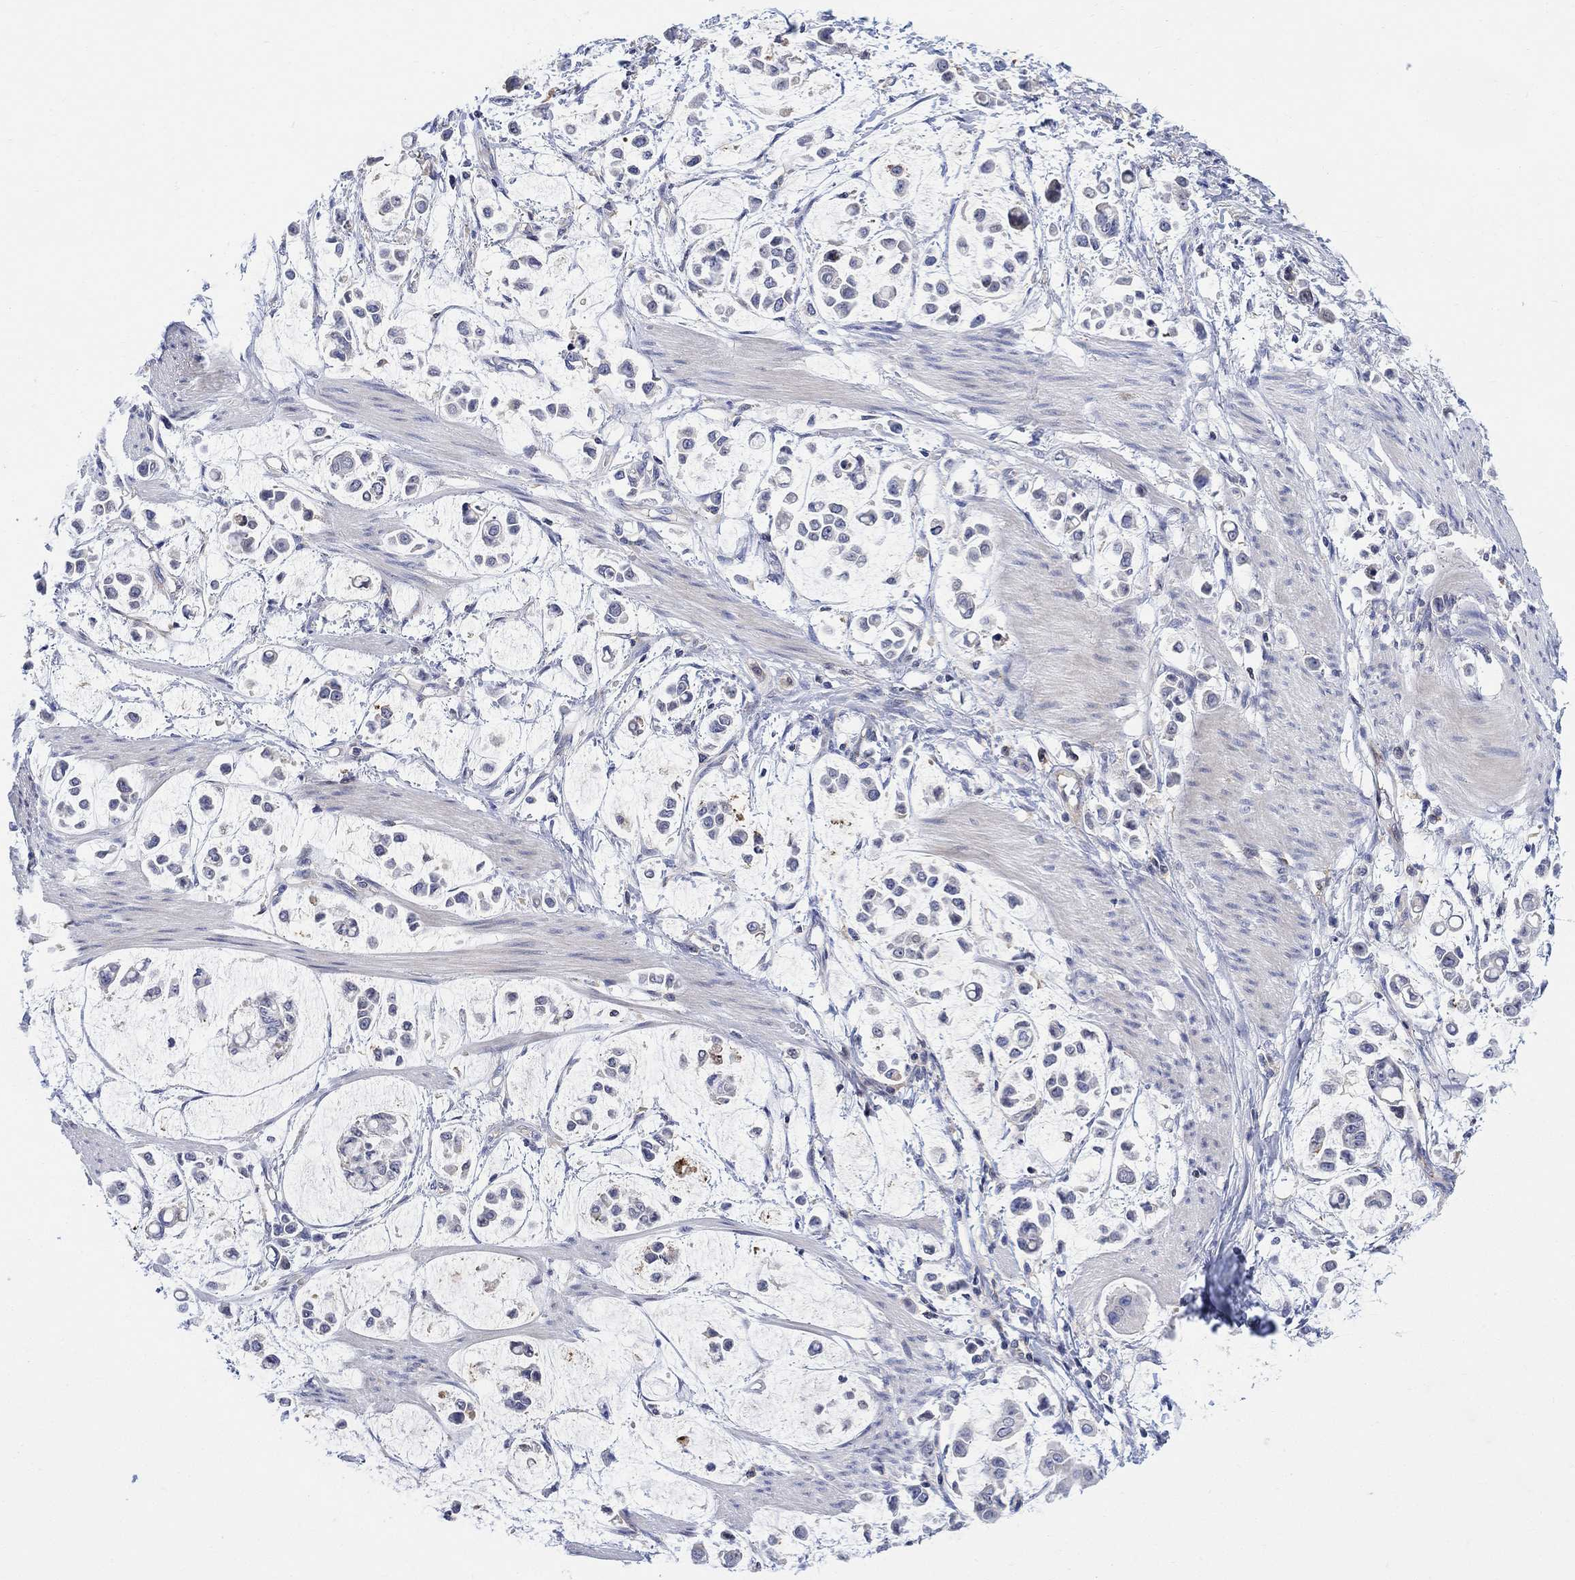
{"staining": {"intensity": "negative", "quantity": "none", "location": "none"}, "tissue": "stomach cancer", "cell_type": "Tumor cells", "image_type": "cancer", "snomed": [{"axis": "morphology", "description": "Adenocarcinoma, NOS"}, {"axis": "topography", "description": "Stomach"}], "caption": "Image shows no significant protein staining in tumor cells of stomach cancer (adenocarcinoma).", "gene": "ARSK", "patient": {"sex": "male", "age": 82}}